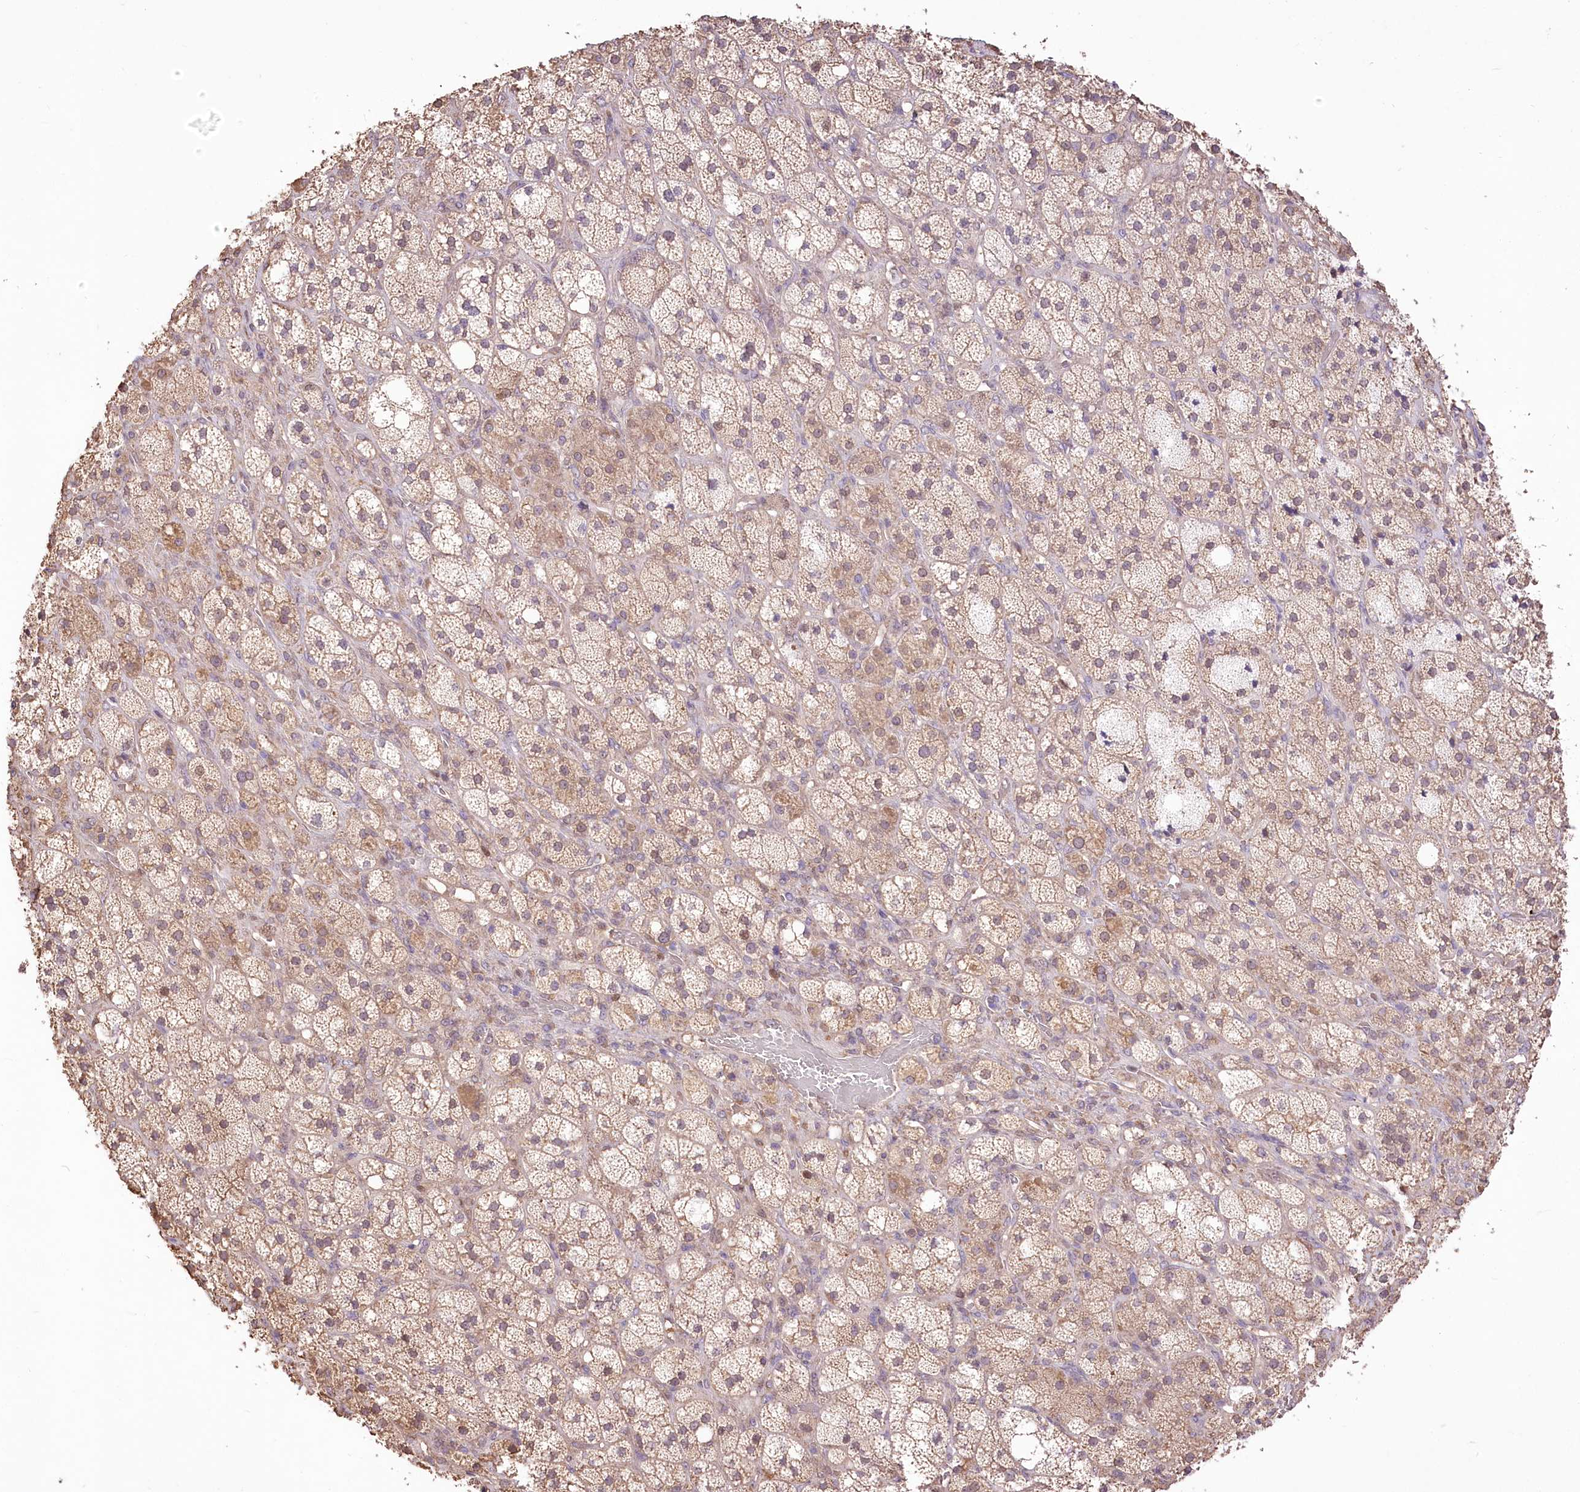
{"staining": {"intensity": "moderate", "quantity": "25%-75%", "location": "cytoplasmic/membranous"}, "tissue": "adrenal gland", "cell_type": "Glandular cells", "image_type": "normal", "snomed": [{"axis": "morphology", "description": "Normal tissue, NOS"}, {"axis": "topography", "description": "Adrenal gland"}], "caption": "Protein expression analysis of normal adrenal gland reveals moderate cytoplasmic/membranous expression in approximately 25%-75% of glandular cells.", "gene": "R3HDM2", "patient": {"sex": "male", "age": 61}}